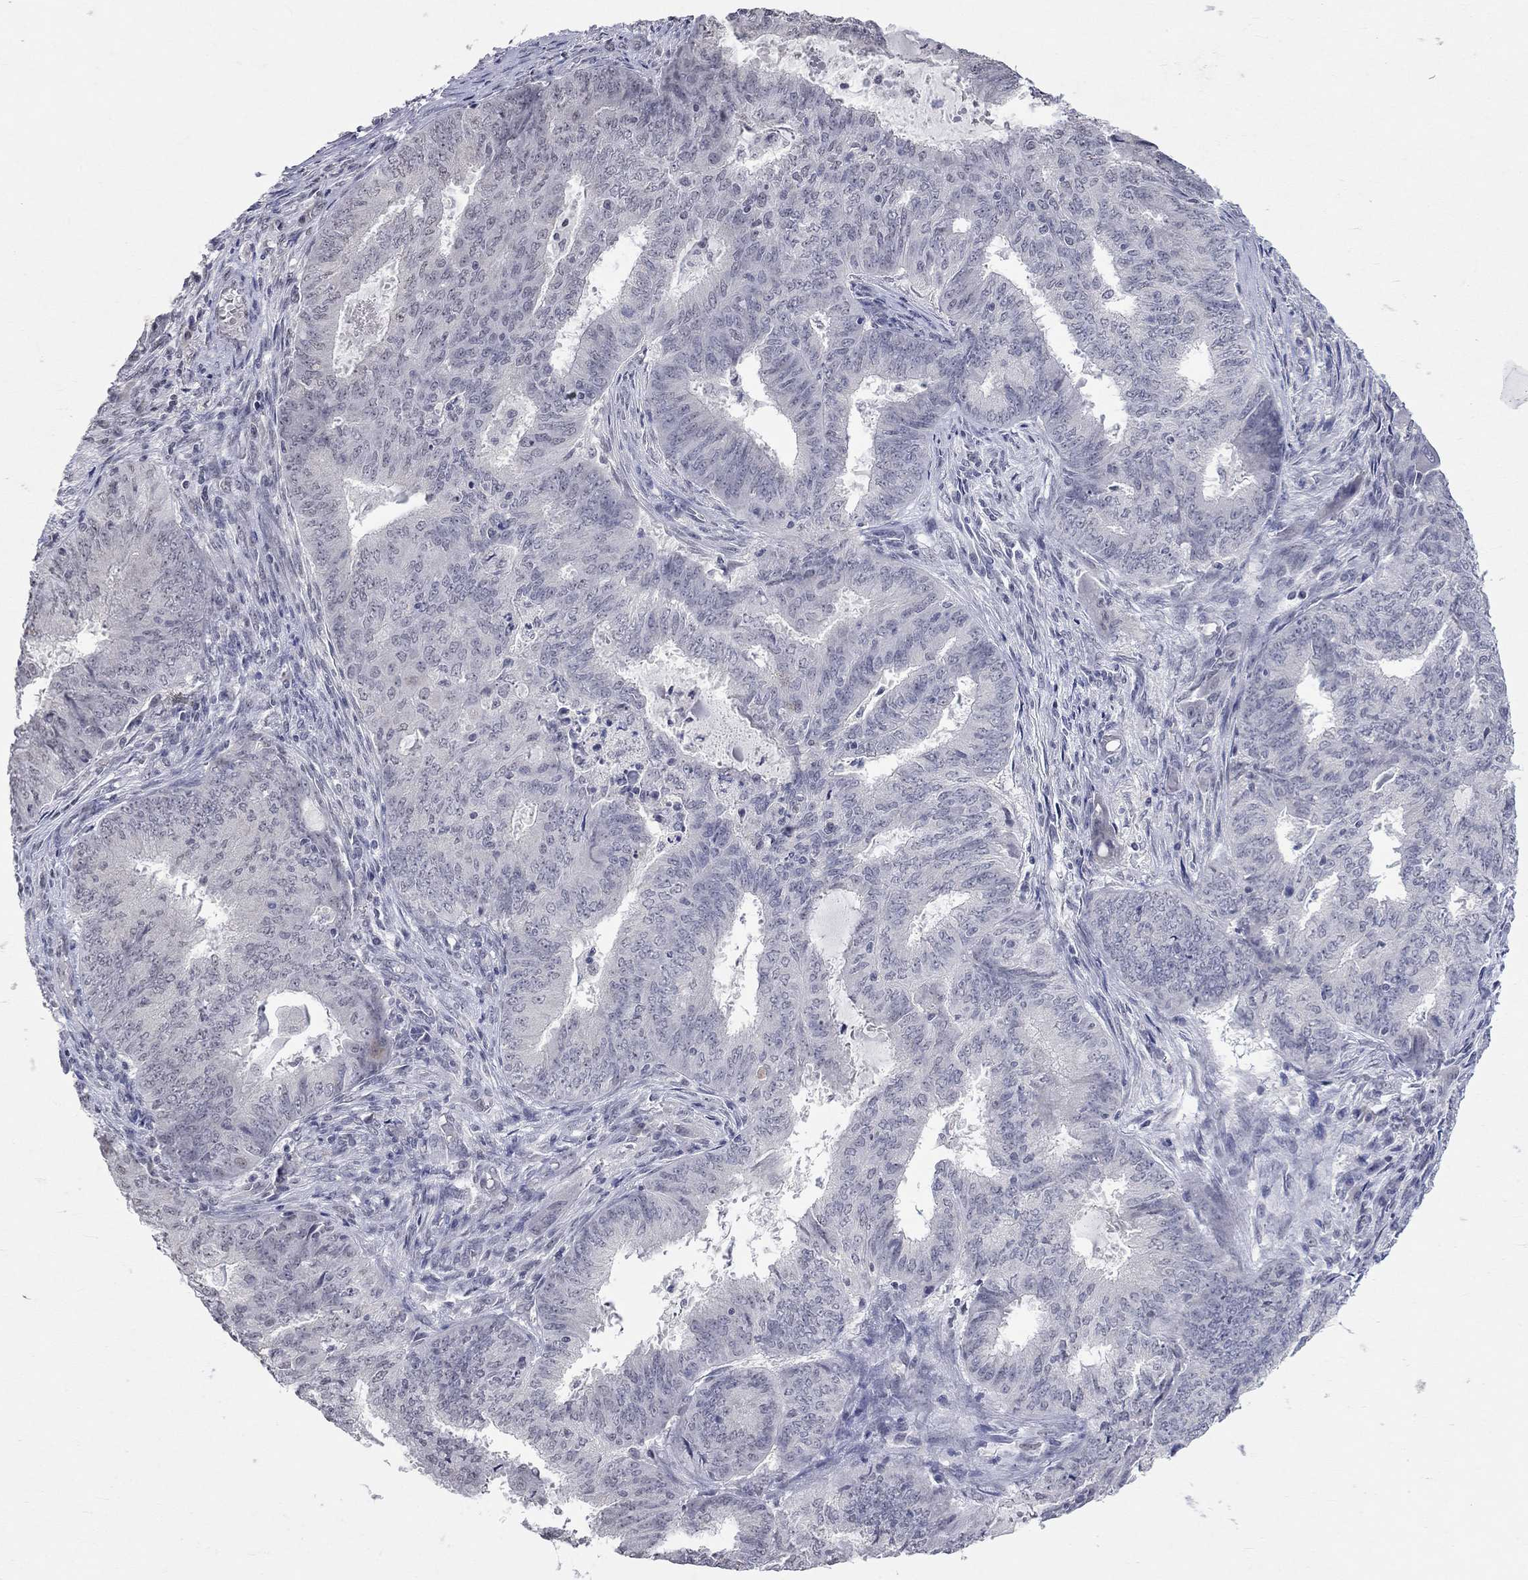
{"staining": {"intensity": "negative", "quantity": "none", "location": "none"}, "tissue": "endometrial cancer", "cell_type": "Tumor cells", "image_type": "cancer", "snomed": [{"axis": "morphology", "description": "Adenocarcinoma, NOS"}, {"axis": "topography", "description": "Endometrium"}], "caption": "High magnification brightfield microscopy of endometrial cancer (adenocarcinoma) stained with DAB (3,3'-diaminobenzidine) (brown) and counterstained with hematoxylin (blue): tumor cells show no significant positivity.", "gene": "TMEM143", "patient": {"sex": "female", "age": 62}}